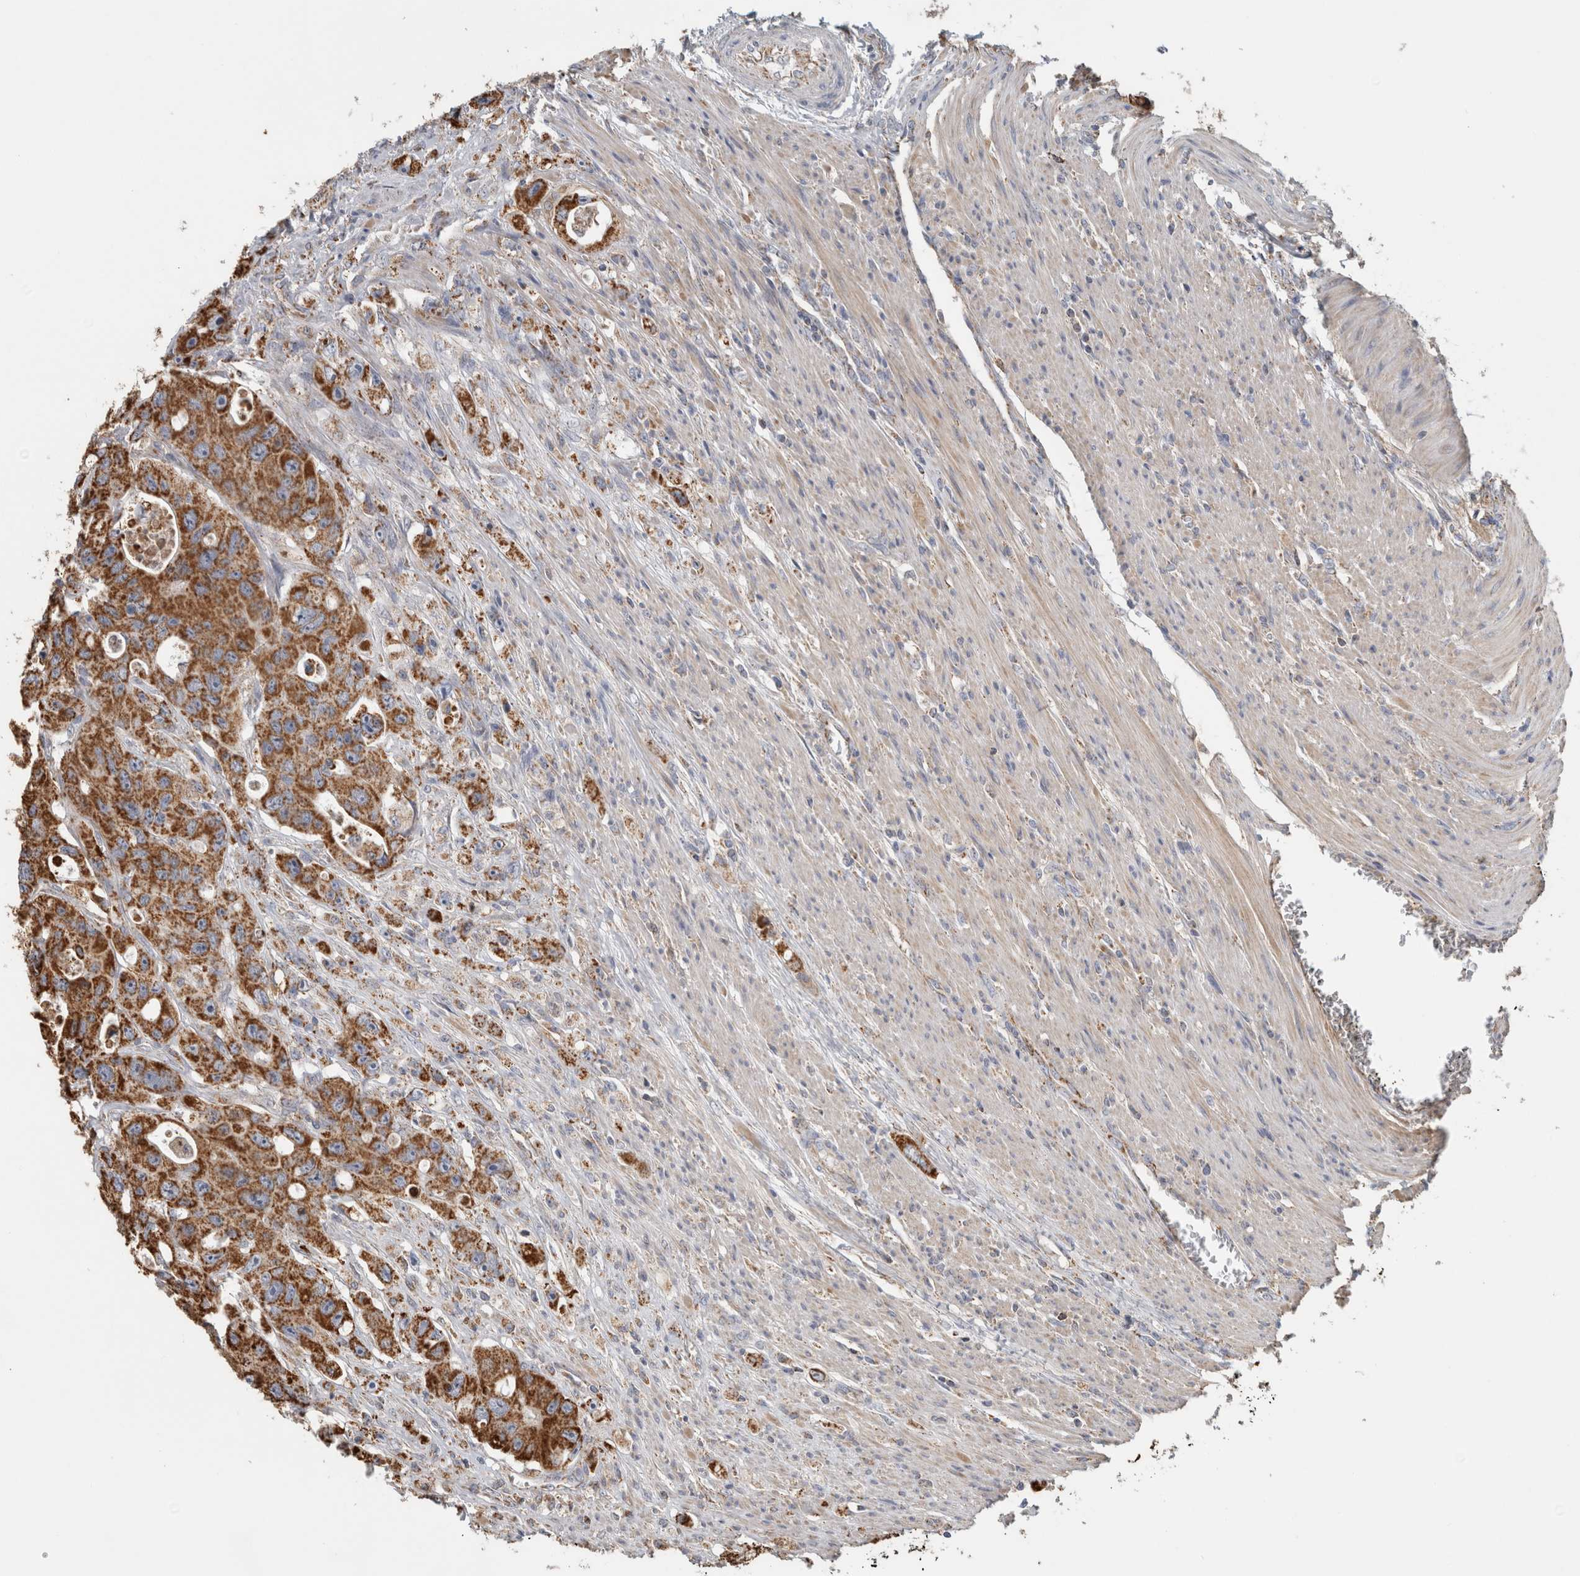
{"staining": {"intensity": "strong", "quantity": ">75%", "location": "cytoplasmic/membranous"}, "tissue": "colorectal cancer", "cell_type": "Tumor cells", "image_type": "cancer", "snomed": [{"axis": "morphology", "description": "Adenocarcinoma, NOS"}, {"axis": "topography", "description": "Colon"}], "caption": "IHC photomicrograph of colorectal adenocarcinoma stained for a protein (brown), which exhibits high levels of strong cytoplasmic/membranous positivity in approximately >75% of tumor cells.", "gene": "ST8SIA1", "patient": {"sex": "female", "age": 46}}